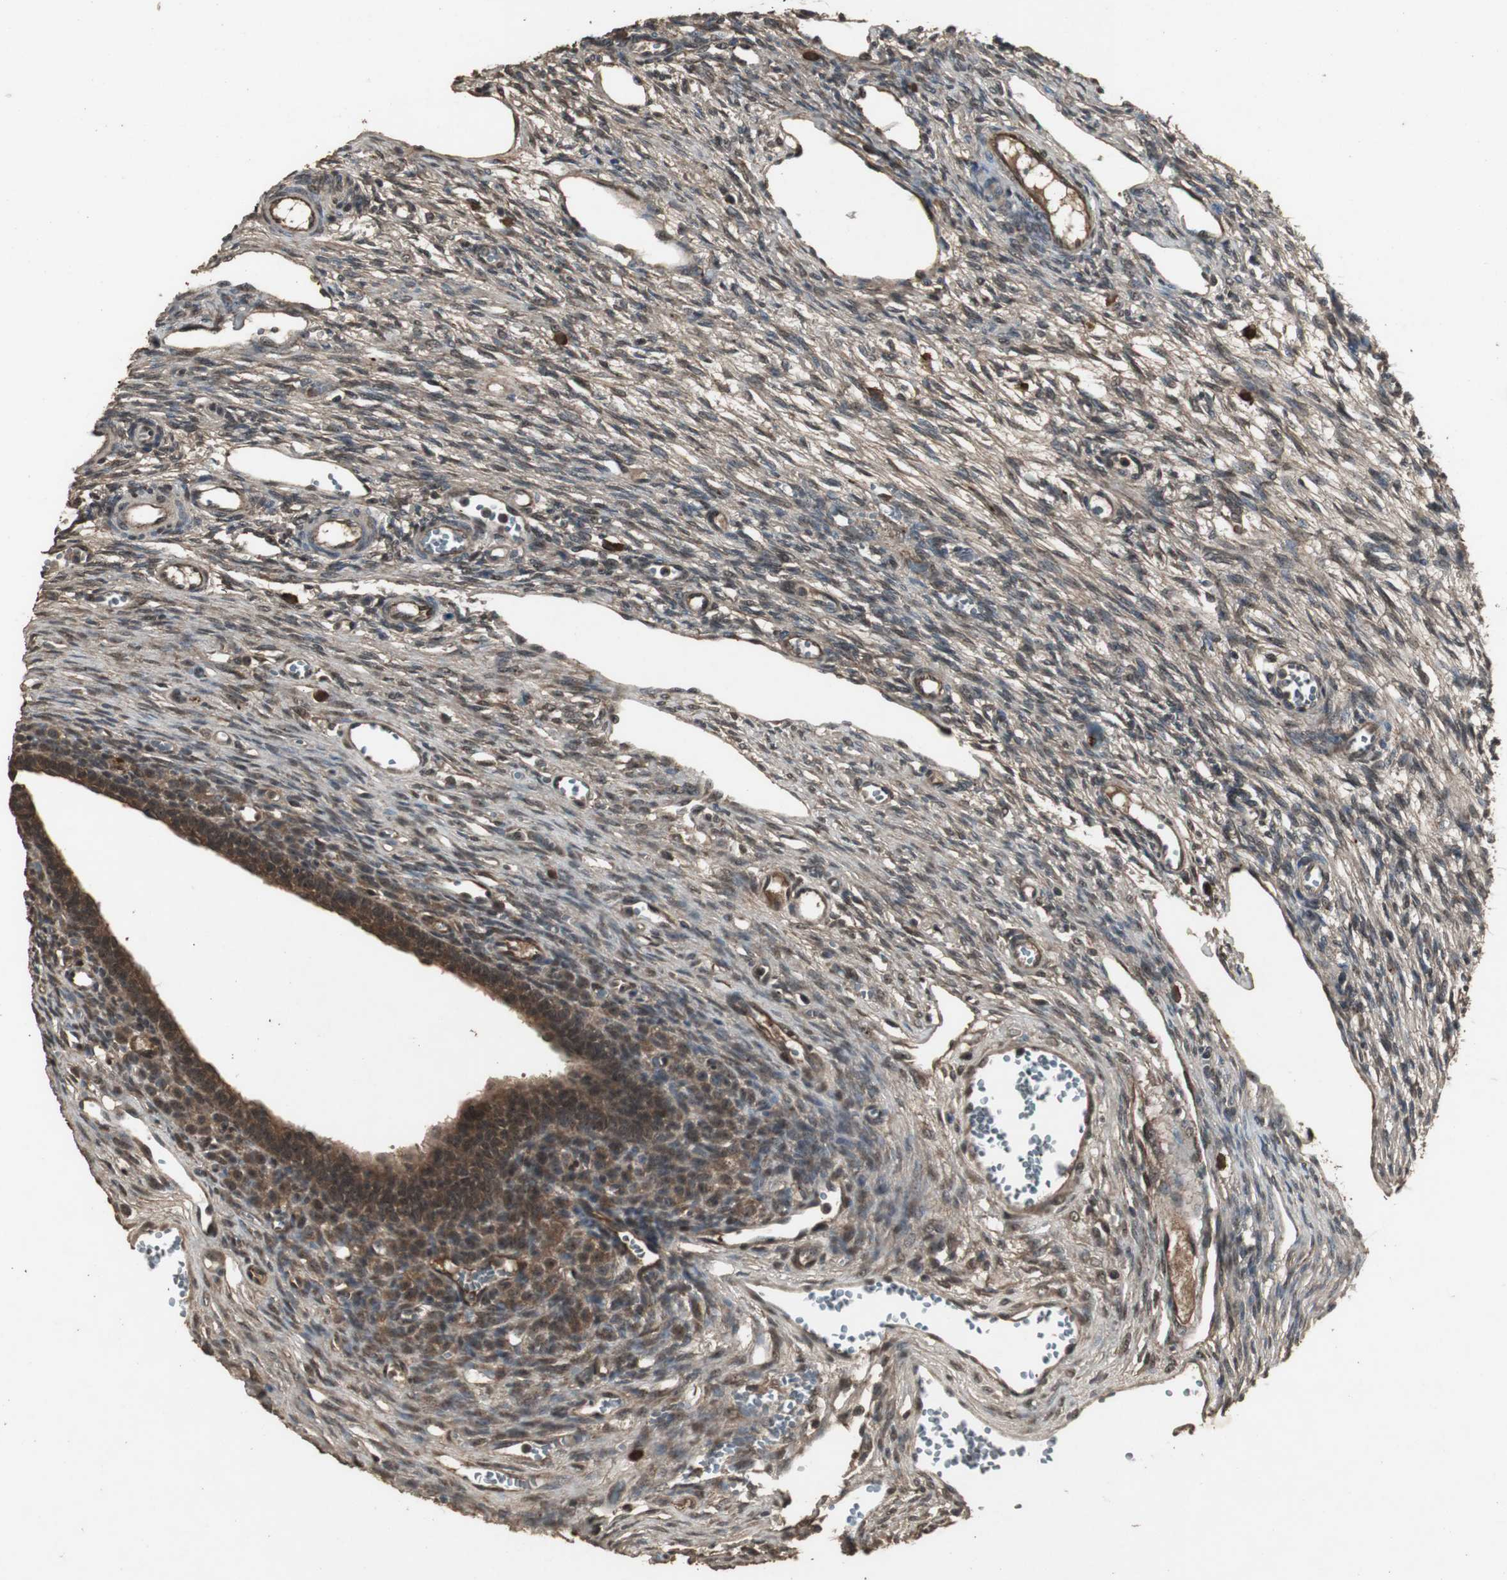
{"staining": {"intensity": "moderate", "quantity": ">75%", "location": "cytoplasmic/membranous,nuclear"}, "tissue": "ovary", "cell_type": "Ovarian stroma cells", "image_type": "normal", "snomed": [{"axis": "morphology", "description": "Normal tissue, NOS"}, {"axis": "topography", "description": "Ovary"}], "caption": "Protein analysis of unremarkable ovary demonstrates moderate cytoplasmic/membranous,nuclear positivity in approximately >75% of ovarian stroma cells.", "gene": "EMX1", "patient": {"sex": "female", "age": 33}}